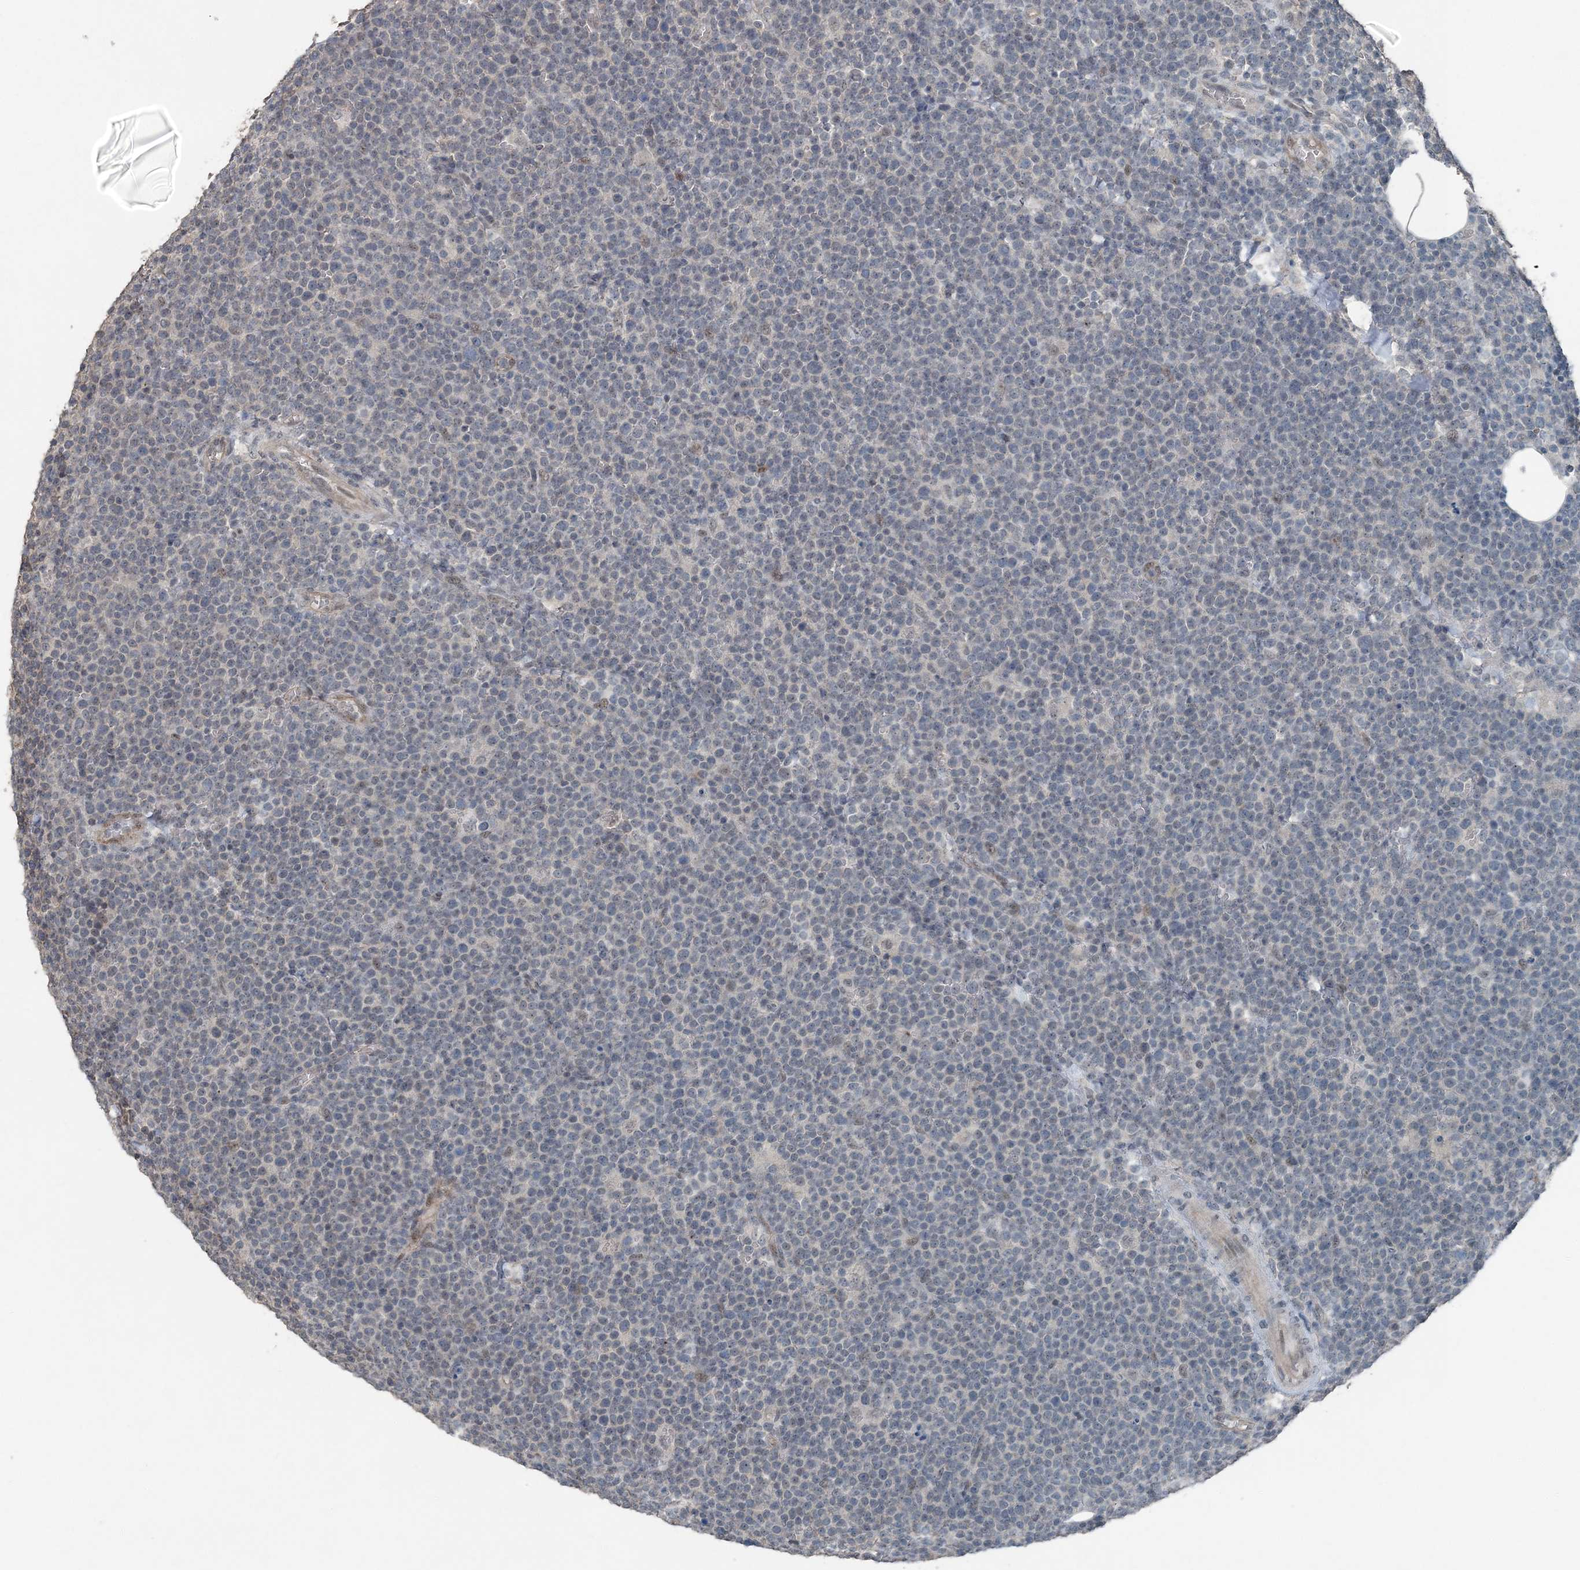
{"staining": {"intensity": "negative", "quantity": "none", "location": "none"}, "tissue": "lymphoma", "cell_type": "Tumor cells", "image_type": "cancer", "snomed": [{"axis": "morphology", "description": "Malignant lymphoma, non-Hodgkin's type, High grade"}, {"axis": "topography", "description": "Lymph node"}], "caption": "Image shows no protein staining in tumor cells of lymphoma tissue.", "gene": "VSIG2", "patient": {"sex": "male", "age": 61}}